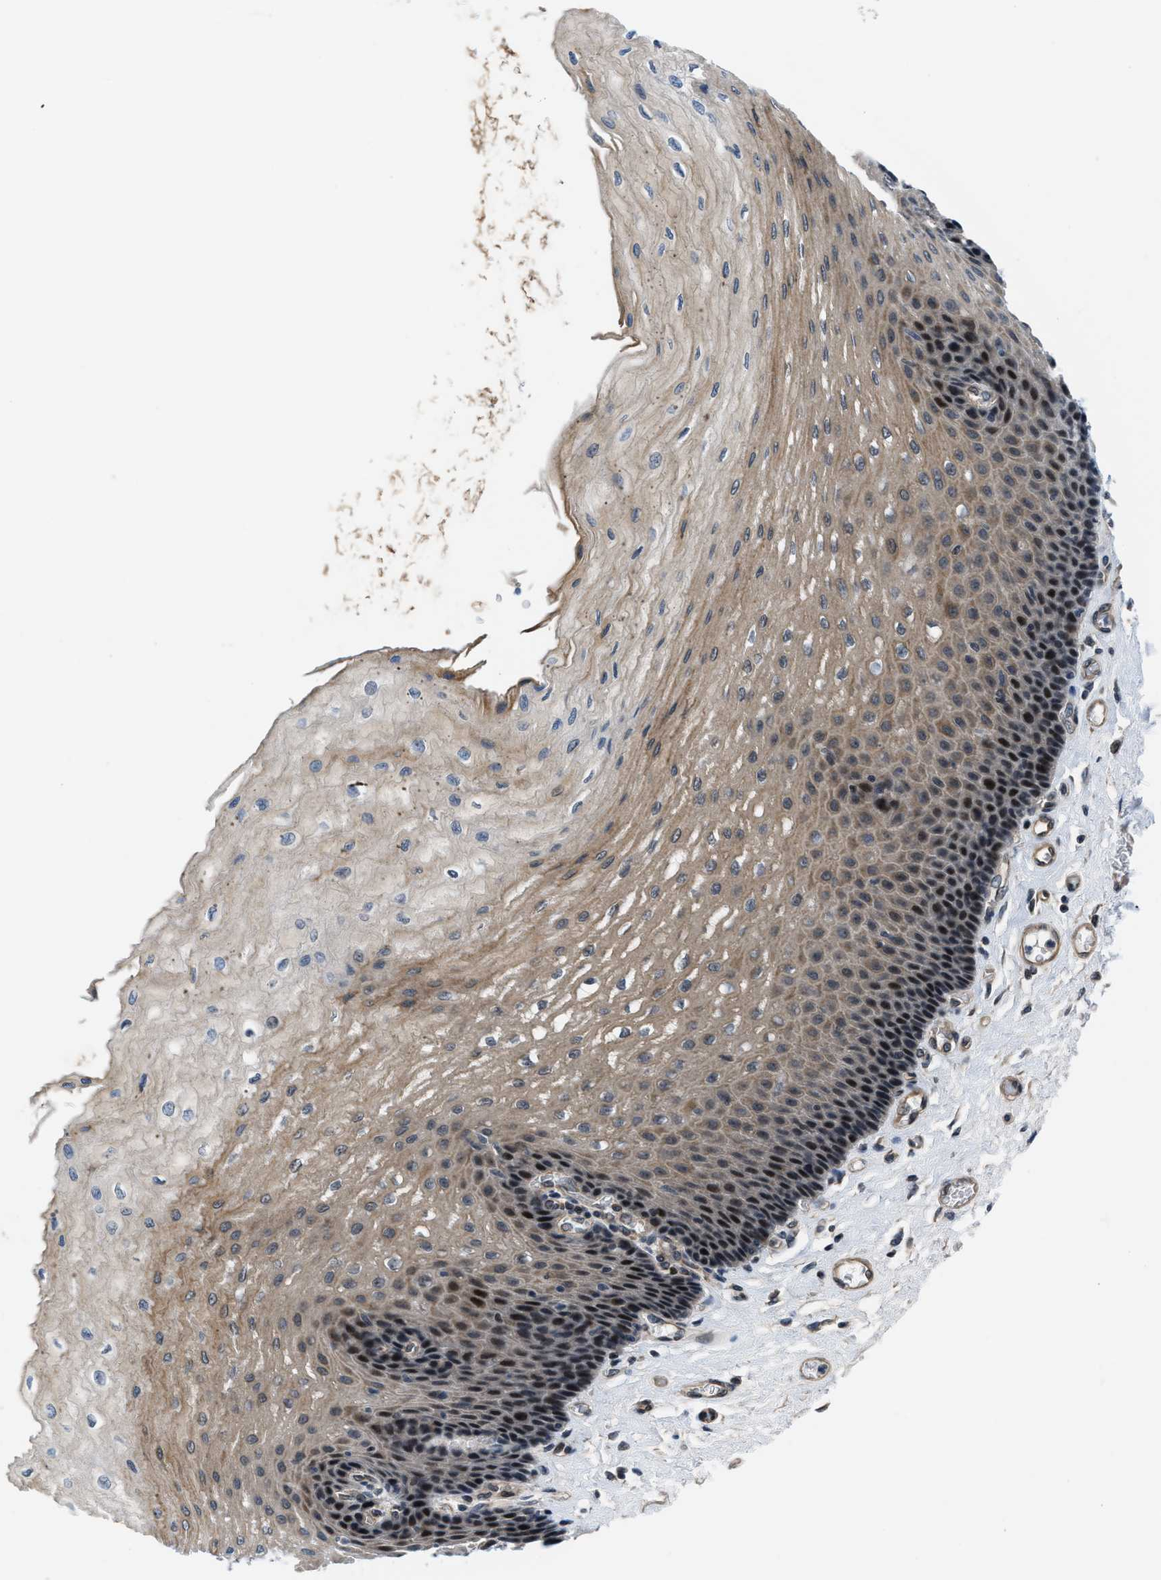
{"staining": {"intensity": "moderate", "quantity": ">75%", "location": "cytoplasmic/membranous,nuclear"}, "tissue": "esophagus", "cell_type": "Squamous epithelial cells", "image_type": "normal", "snomed": [{"axis": "morphology", "description": "Normal tissue, NOS"}, {"axis": "topography", "description": "Esophagus"}], "caption": "Protein expression by immunohistochemistry (IHC) reveals moderate cytoplasmic/membranous,nuclear staining in approximately >75% of squamous epithelial cells in unremarkable esophagus.", "gene": "SETD5", "patient": {"sex": "female", "age": 72}}